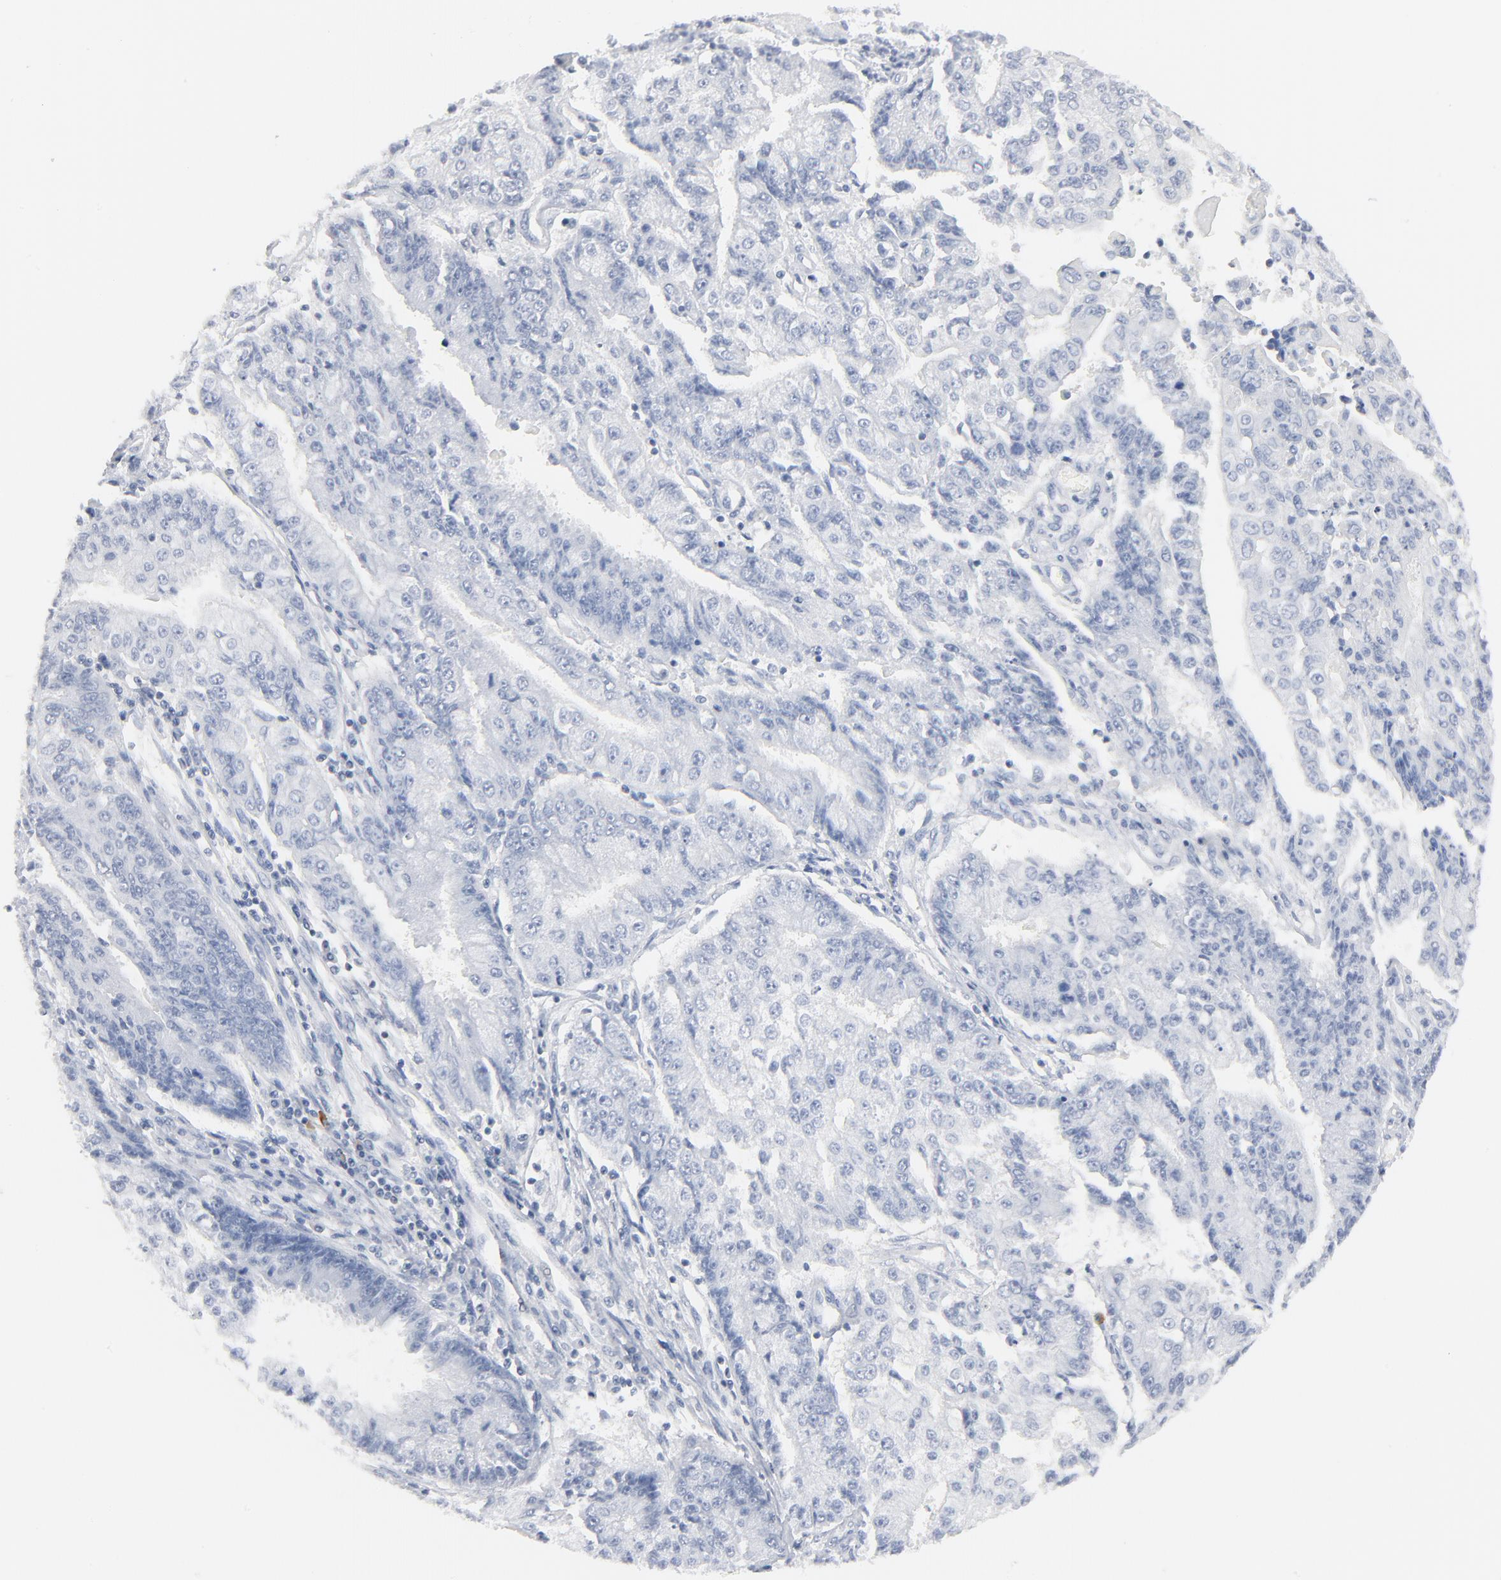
{"staining": {"intensity": "negative", "quantity": "none", "location": "none"}, "tissue": "endometrial cancer", "cell_type": "Tumor cells", "image_type": "cancer", "snomed": [{"axis": "morphology", "description": "Adenocarcinoma, NOS"}, {"axis": "topography", "description": "Endometrium"}], "caption": "This is an IHC micrograph of endometrial cancer. There is no staining in tumor cells.", "gene": "PTK2B", "patient": {"sex": "female", "age": 75}}